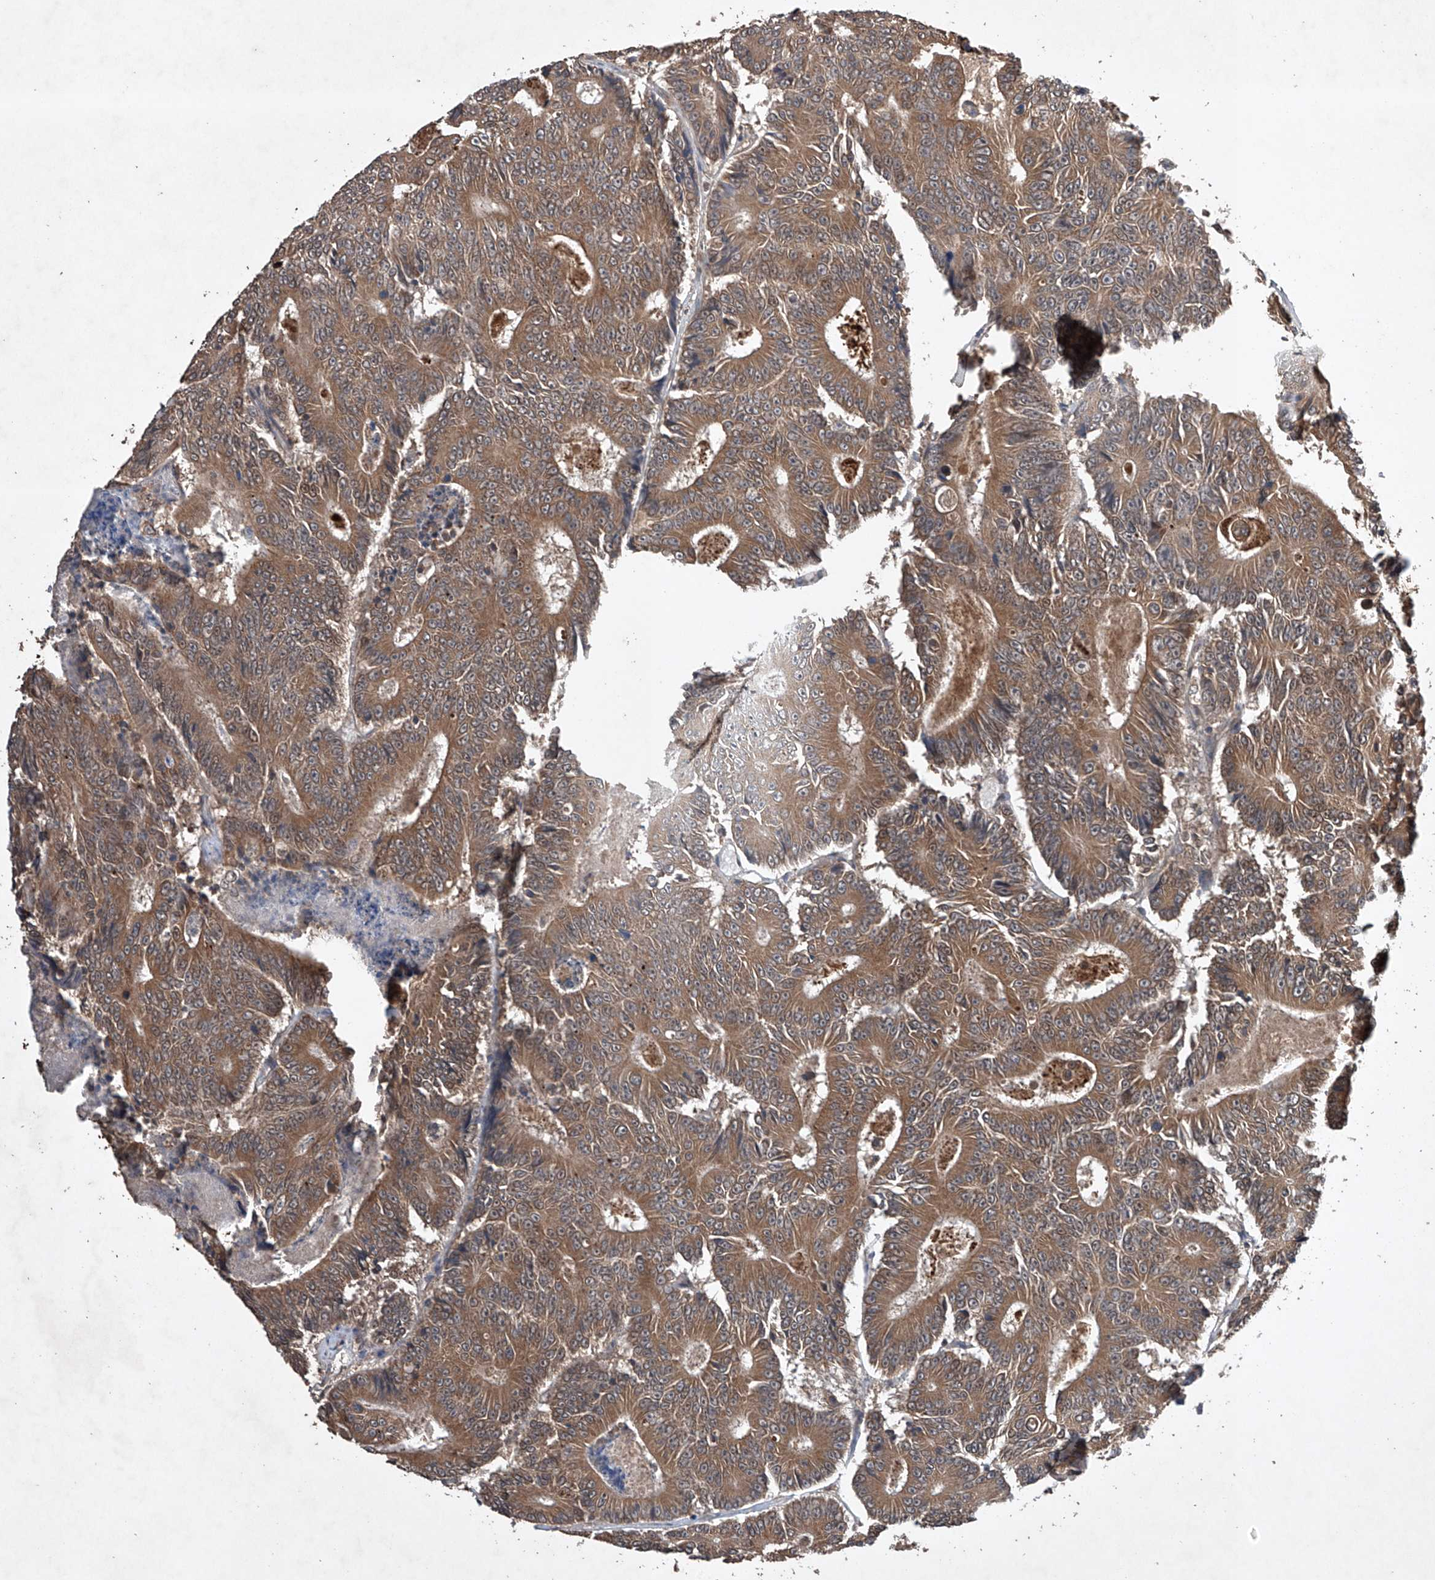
{"staining": {"intensity": "moderate", "quantity": ">75%", "location": "cytoplasmic/membranous"}, "tissue": "colorectal cancer", "cell_type": "Tumor cells", "image_type": "cancer", "snomed": [{"axis": "morphology", "description": "Adenocarcinoma, NOS"}, {"axis": "topography", "description": "Colon"}], "caption": "Moderate cytoplasmic/membranous positivity is identified in about >75% of tumor cells in colorectal cancer (adenocarcinoma).", "gene": "LURAP1", "patient": {"sex": "male", "age": 83}}